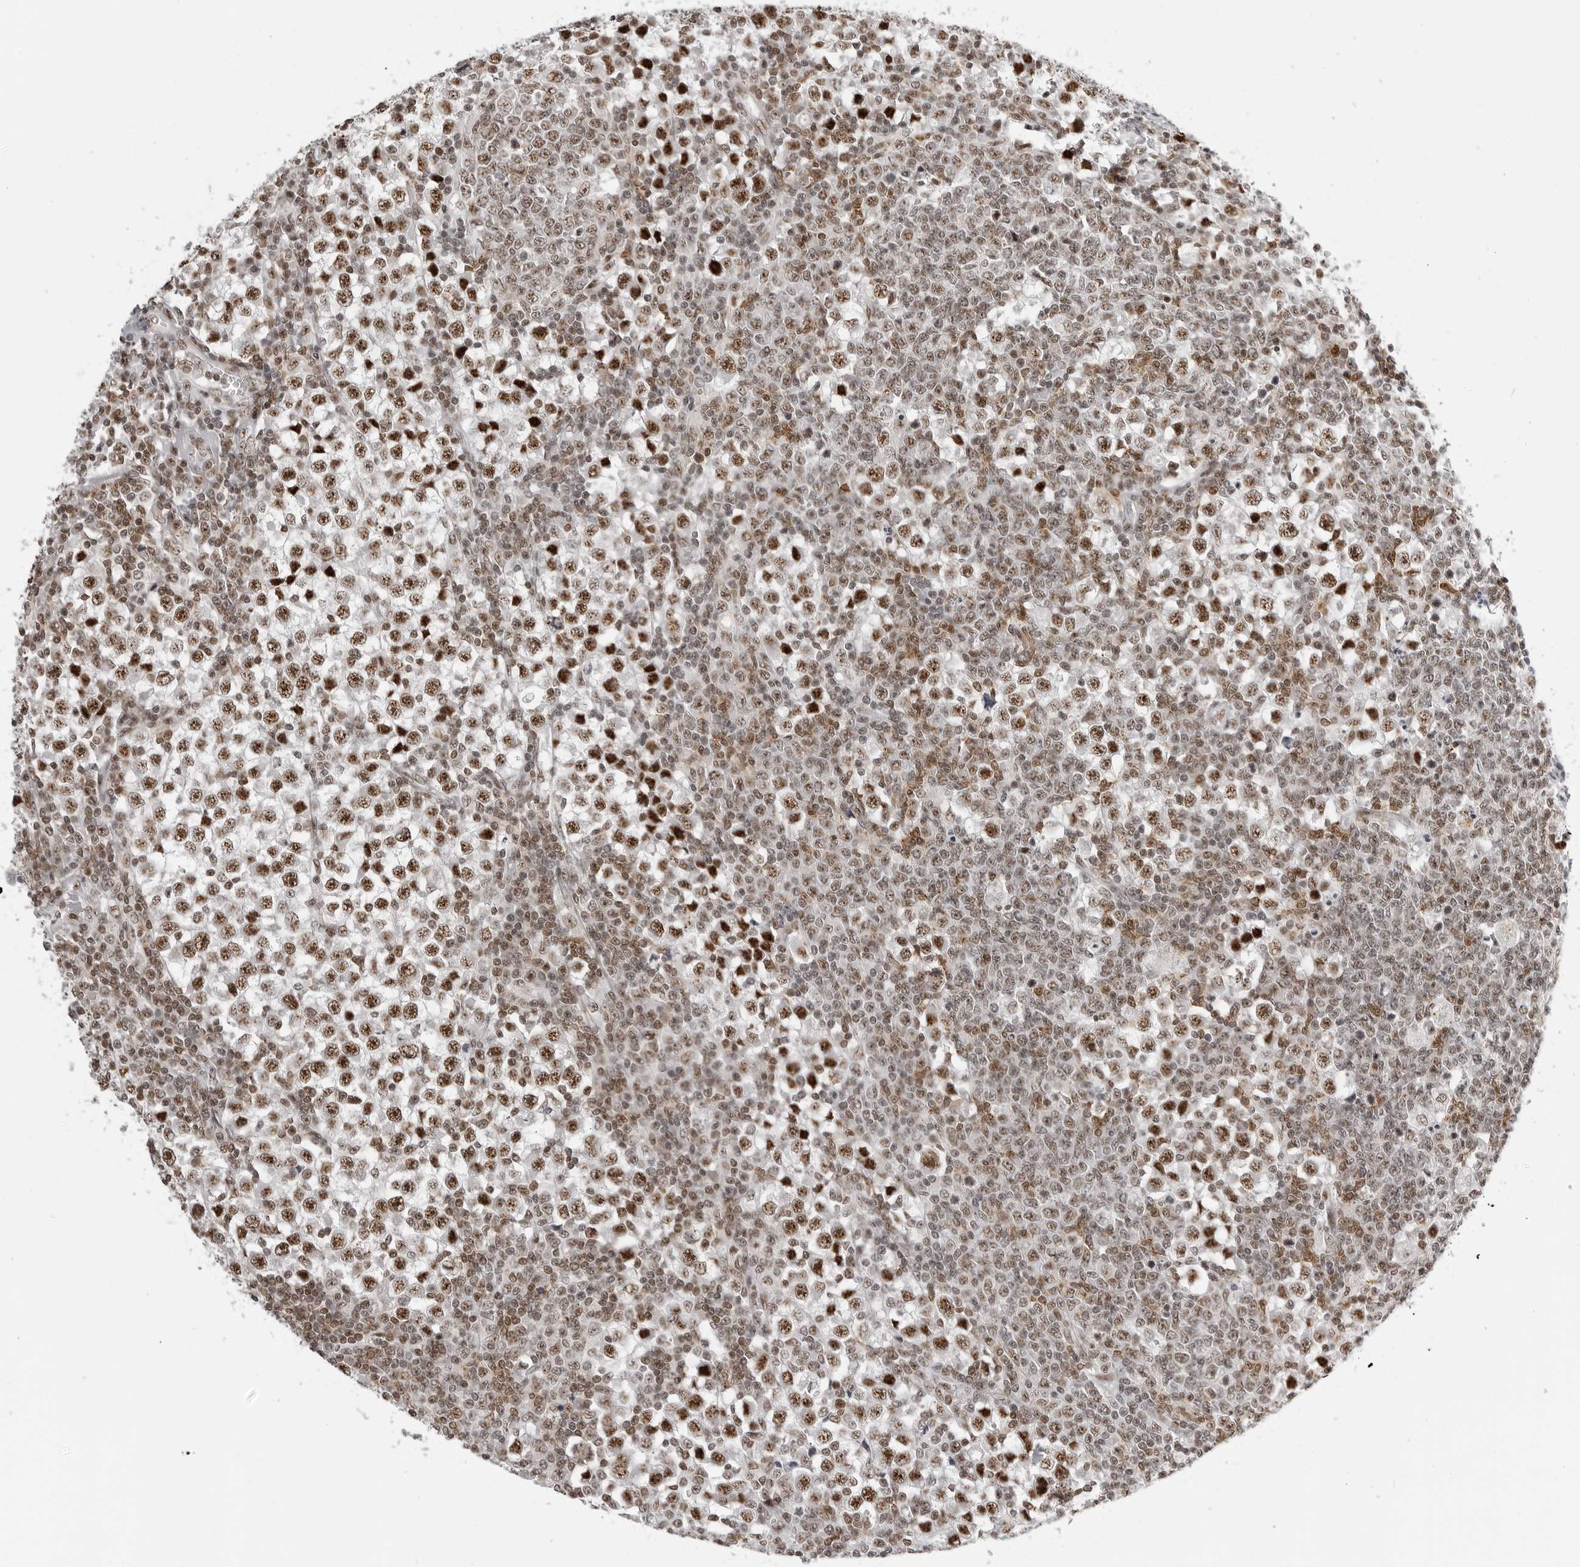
{"staining": {"intensity": "strong", "quantity": ">75%", "location": "nuclear"}, "tissue": "testis cancer", "cell_type": "Tumor cells", "image_type": "cancer", "snomed": [{"axis": "morphology", "description": "Seminoma, NOS"}, {"axis": "topography", "description": "Testis"}], "caption": "Immunohistochemical staining of testis cancer (seminoma) demonstrates high levels of strong nuclear protein staining in approximately >75% of tumor cells. Ihc stains the protein of interest in brown and the nuclei are stained blue.", "gene": "WRAP53", "patient": {"sex": "male", "age": 65}}